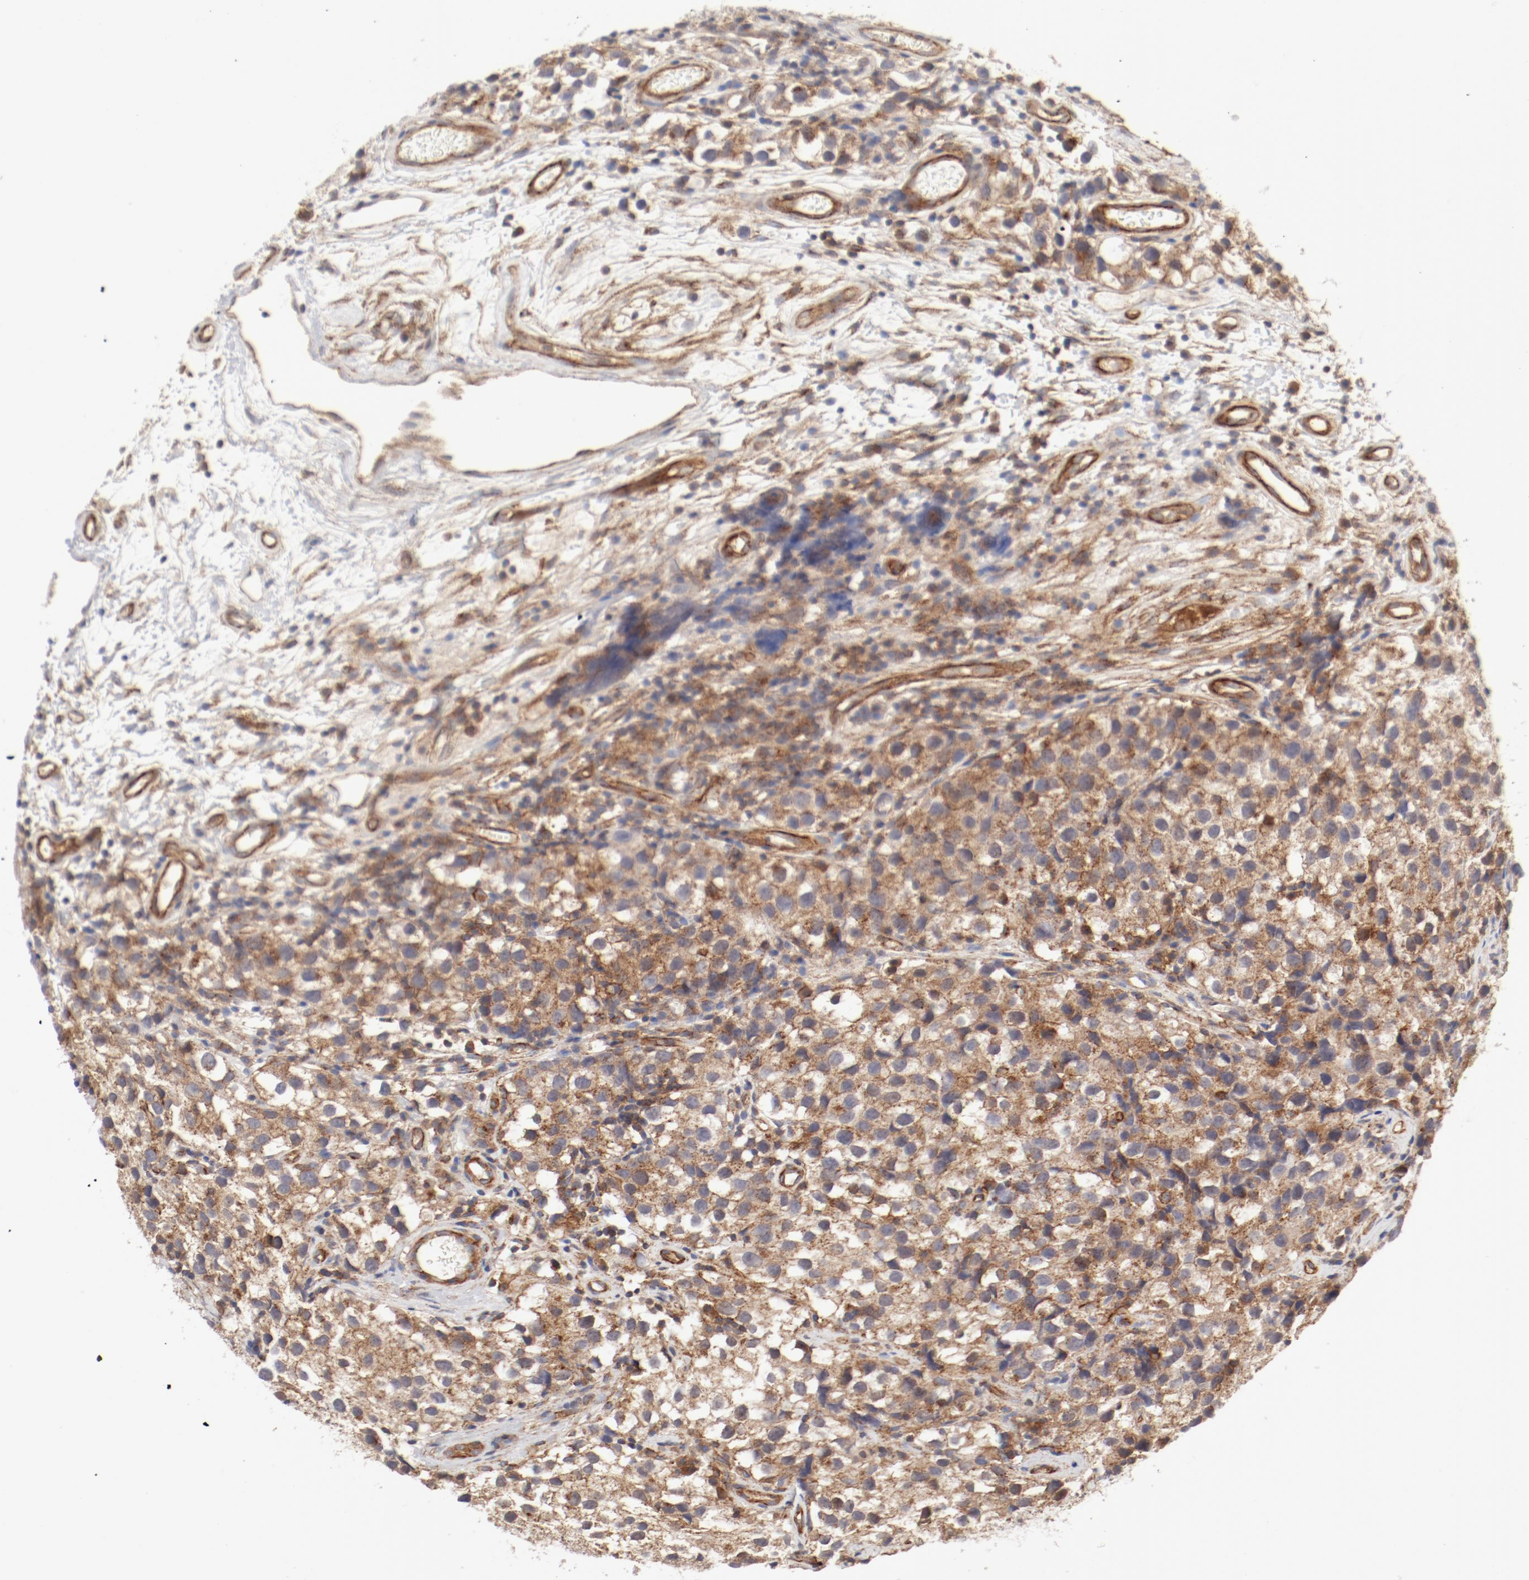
{"staining": {"intensity": "moderate", "quantity": ">75%", "location": "cytoplasmic/membranous"}, "tissue": "testis cancer", "cell_type": "Tumor cells", "image_type": "cancer", "snomed": [{"axis": "morphology", "description": "Seminoma, NOS"}, {"axis": "topography", "description": "Testis"}], "caption": "Immunohistochemical staining of human testis cancer shows moderate cytoplasmic/membranous protein expression in about >75% of tumor cells.", "gene": "AP2A1", "patient": {"sex": "male", "age": 39}}